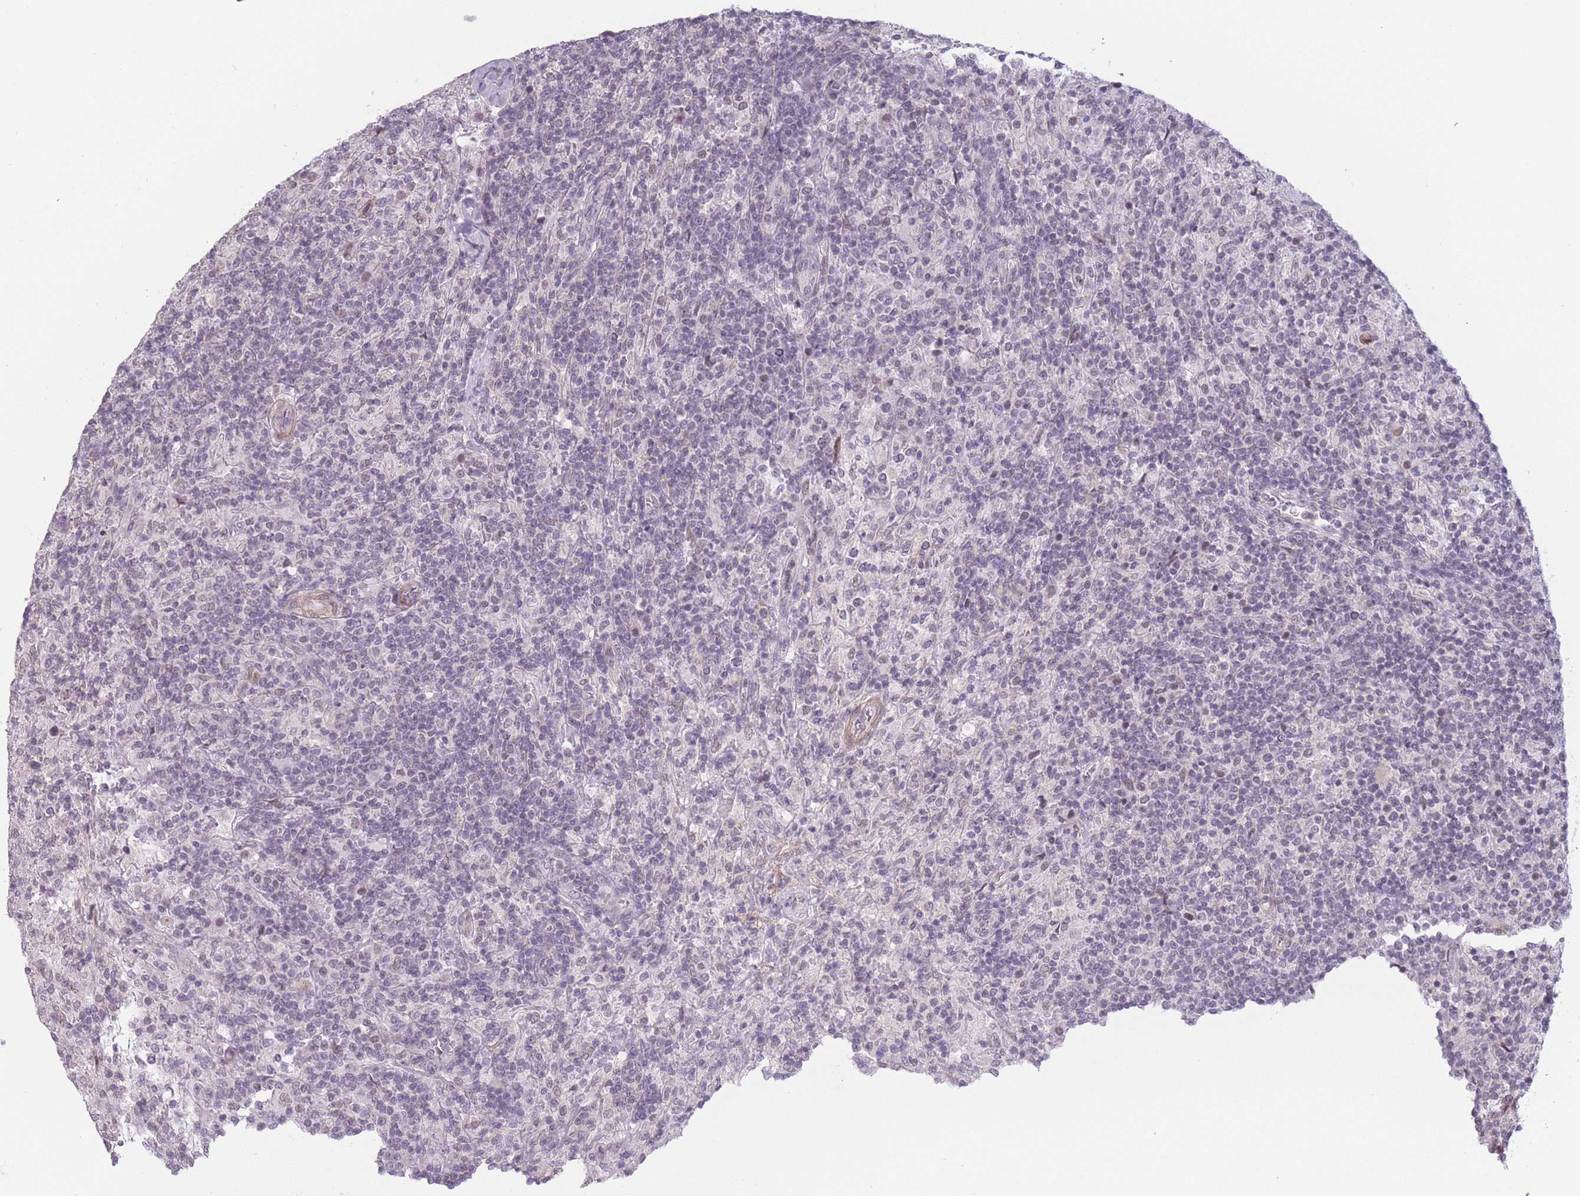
{"staining": {"intensity": "weak", "quantity": "25%-75%", "location": "nuclear"}, "tissue": "lymphoma", "cell_type": "Tumor cells", "image_type": "cancer", "snomed": [{"axis": "morphology", "description": "Hodgkin's disease, NOS"}, {"axis": "topography", "description": "Lymph node"}], "caption": "A histopathology image showing weak nuclear positivity in approximately 25%-75% of tumor cells in lymphoma, as visualized by brown immunohistochemical staining.", "gene": "SIN3B", "patient": {"sex": "male", "age": 70}}